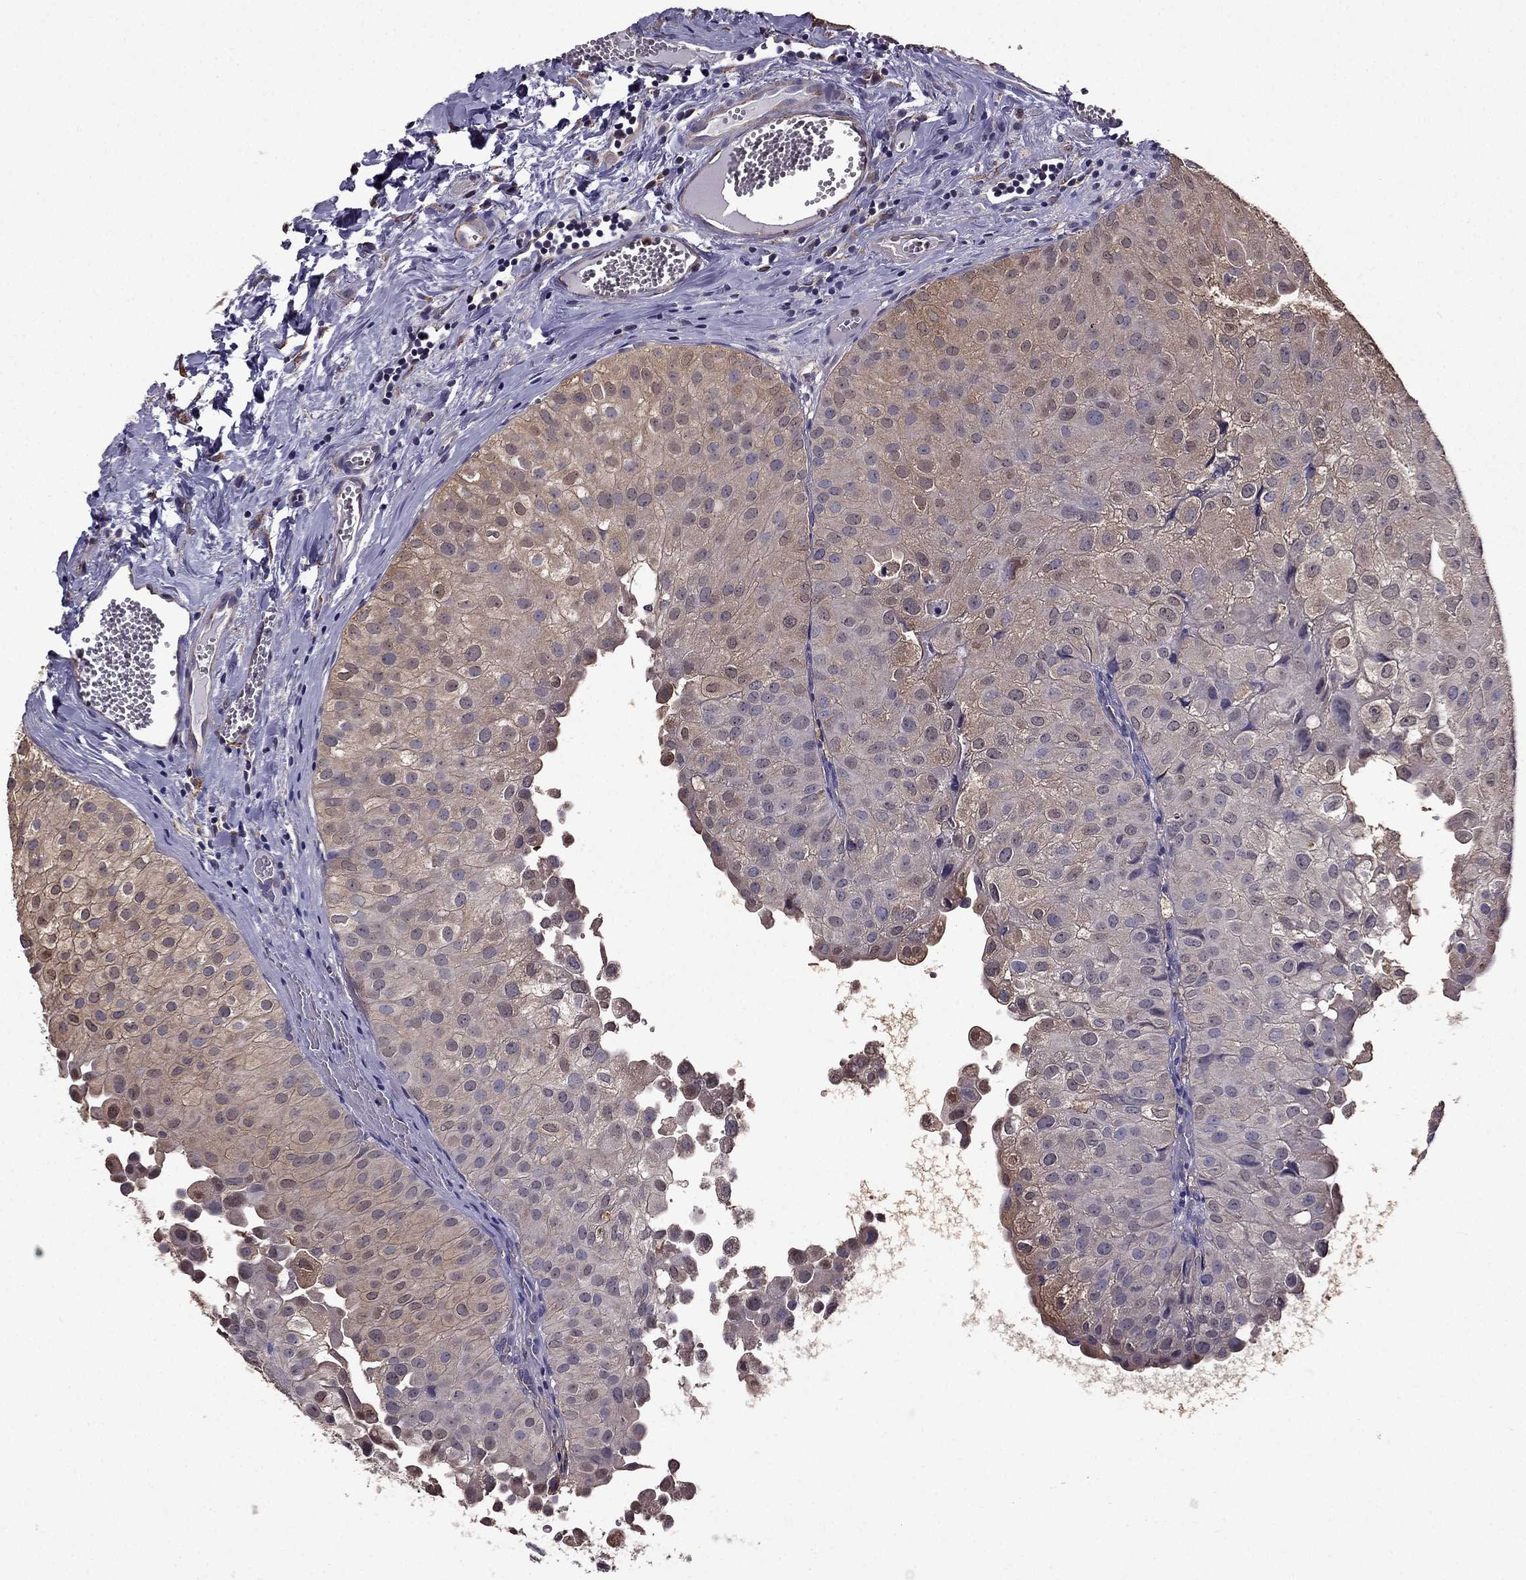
{"staining": {"intensity": "weak", "quantity": "25%-75%", "location": "cytoplasmic/membranous"}, "tissue": "urothelial cancer", "cell_type": "Tumor cells", "image_type": "cancer", "snomed": [{"axis": "morphology", "description": "Urothelial carcinoma, Low grade"}, {"axis": "topography", "description": "Urinary bladder"}], "caption": "Tumor cells display weak cytoplasmic/membranous positivity in approximately 25%-75% of cells in urothelial cancer. (DAB (3,3'-diaminobenzidine) IHC, brown staining for protein, blue staining for nuclei).", "gene": "IKBIP", "patient": {"sex": "female", "age": 78}}